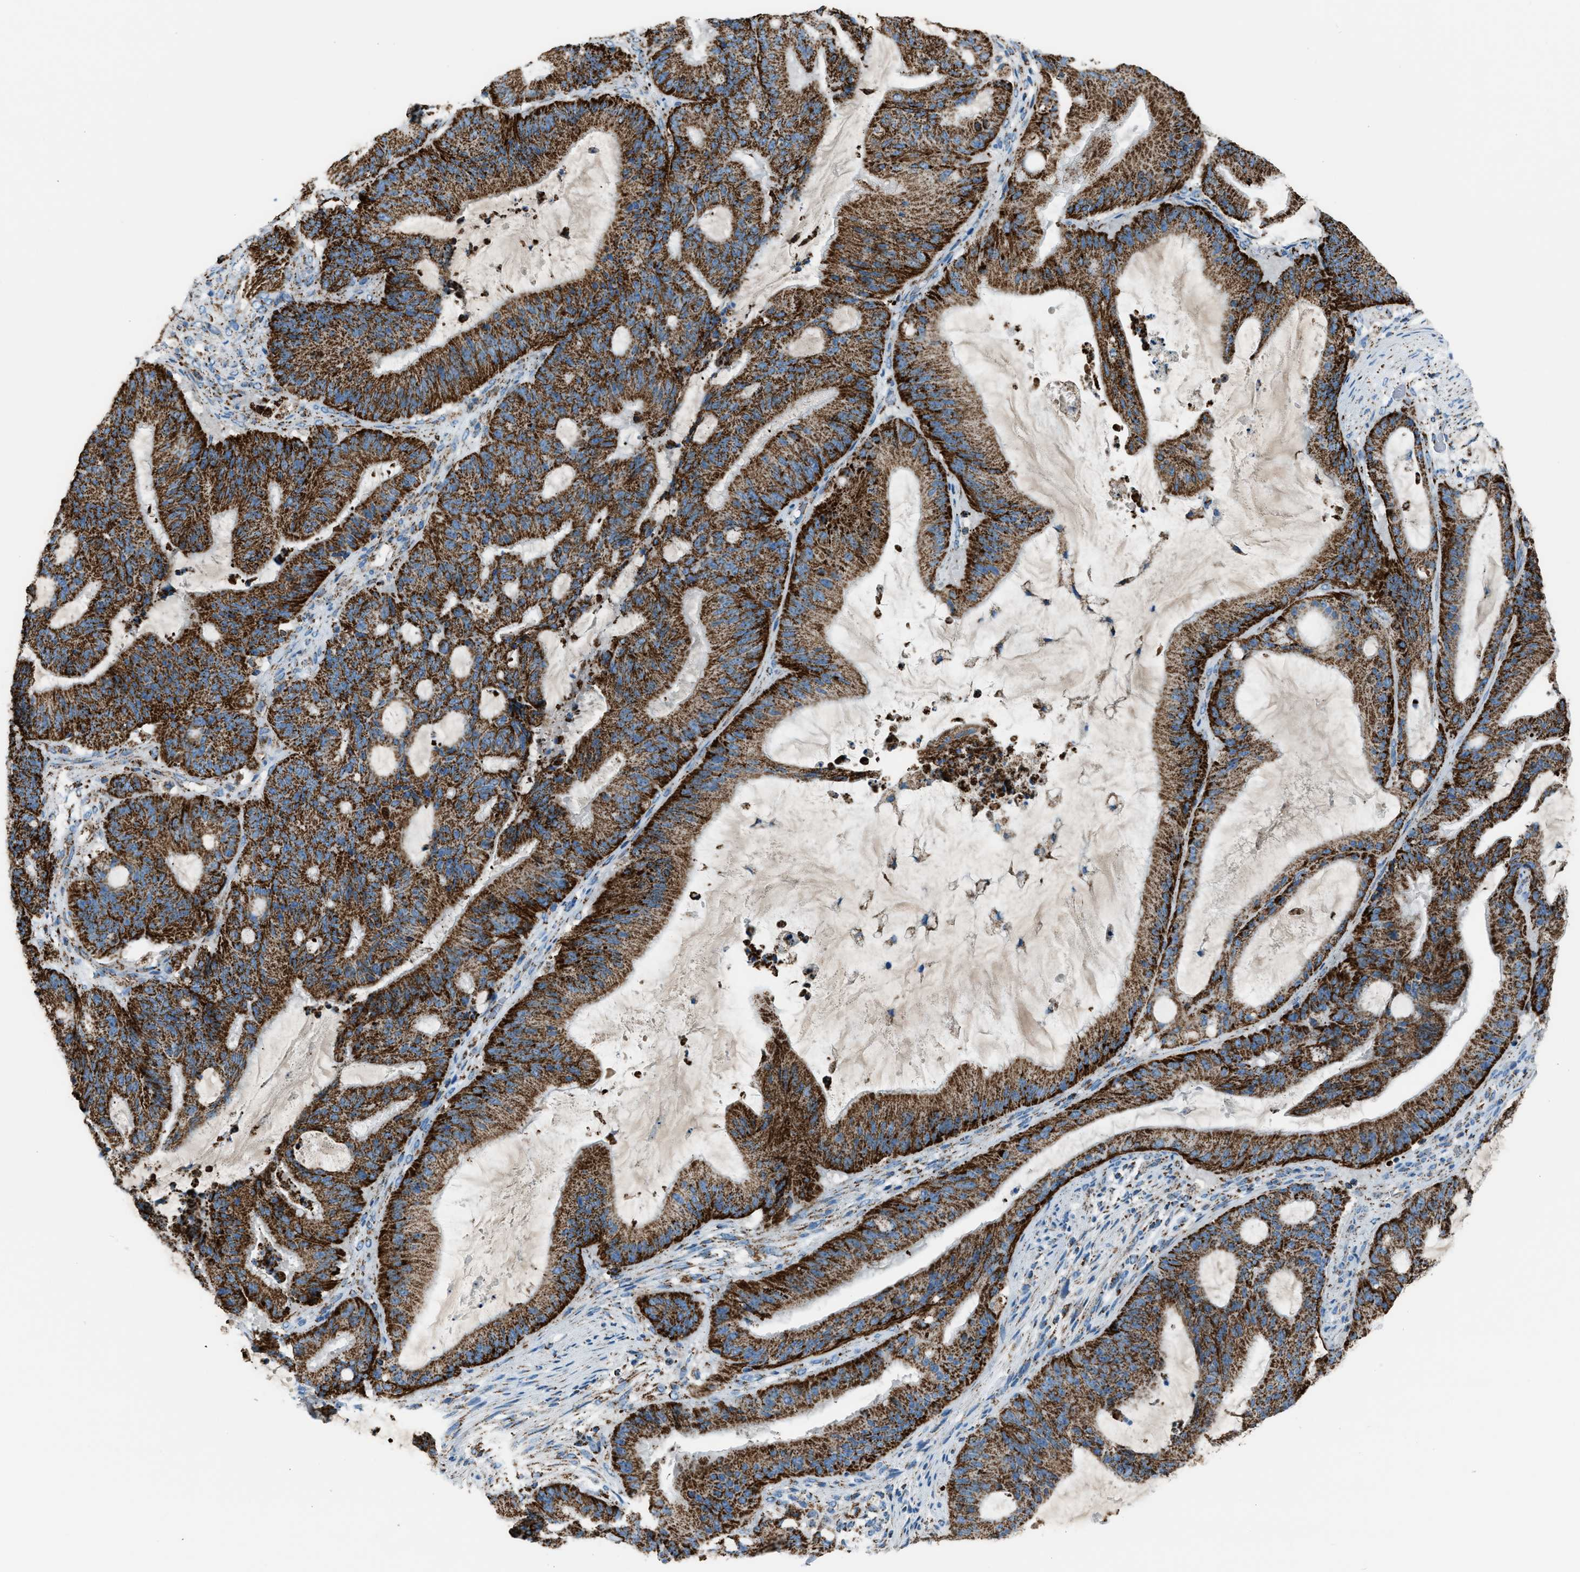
{"staining": {"intensity": "strong", "quantity": ">75%", "location": "cytoplasmic/membranous"}, "tissue": "liver cancer", "cell_type": "Tumor cells", "image_type": "cancer", "snomed": [{"axis": "morphology", "description": "Normal tissue, NOS"}, {"axis": "morphology", "description": "Cholangiocarcinoma"}, {"axis": "topography", "description": "Liver"}, {"axis": "topography", "description": "Peripheral nerve tissue"}], "caption": "Strong cytoplasmic/membranous positivity for a protein is appreciated in approximately >75% of tumor cells of liver cholangiocarcinoma using immunohistochemistry (IHC).", "gene": "MDH2", "patient": {"sex": "female", "age": 73}}